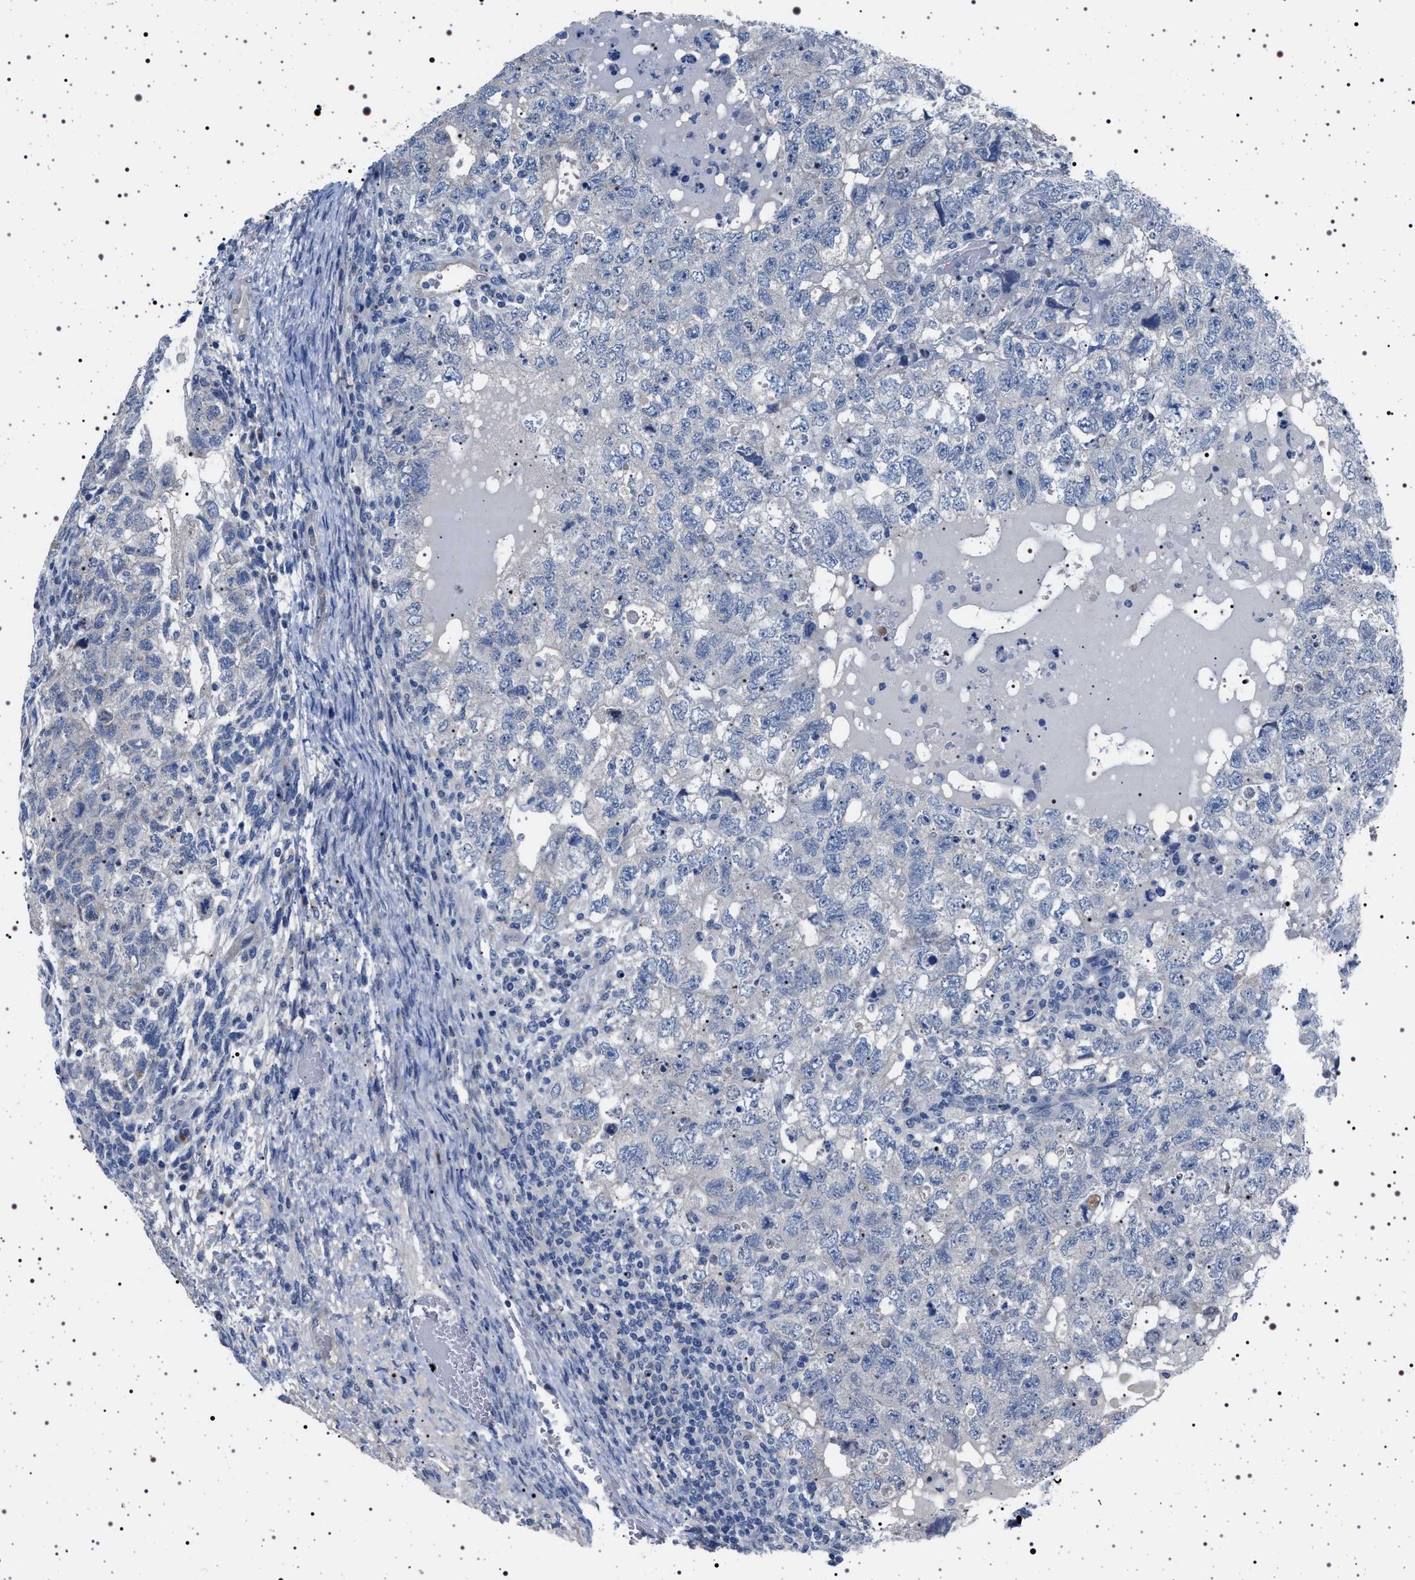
{"staining": {"intensity": "negative", "quantity": "none", "location": "none"}, "tissue": "testis cancer", "cell_type": "Tumor cells", "image_type": "cancer", "snomed": [{"axis": "morphology", "description": "Carcinoma, Embryonal, NOS"}, {"axis": "topography", "description": "Testis"}], "caption": "Testis cancer (embryonal carcinoma) was stained to show a protein in brown. There is no significant positivity in tumor cells.", "gene": "NAT9", "patient": {"sex": "male", "age": 36}}